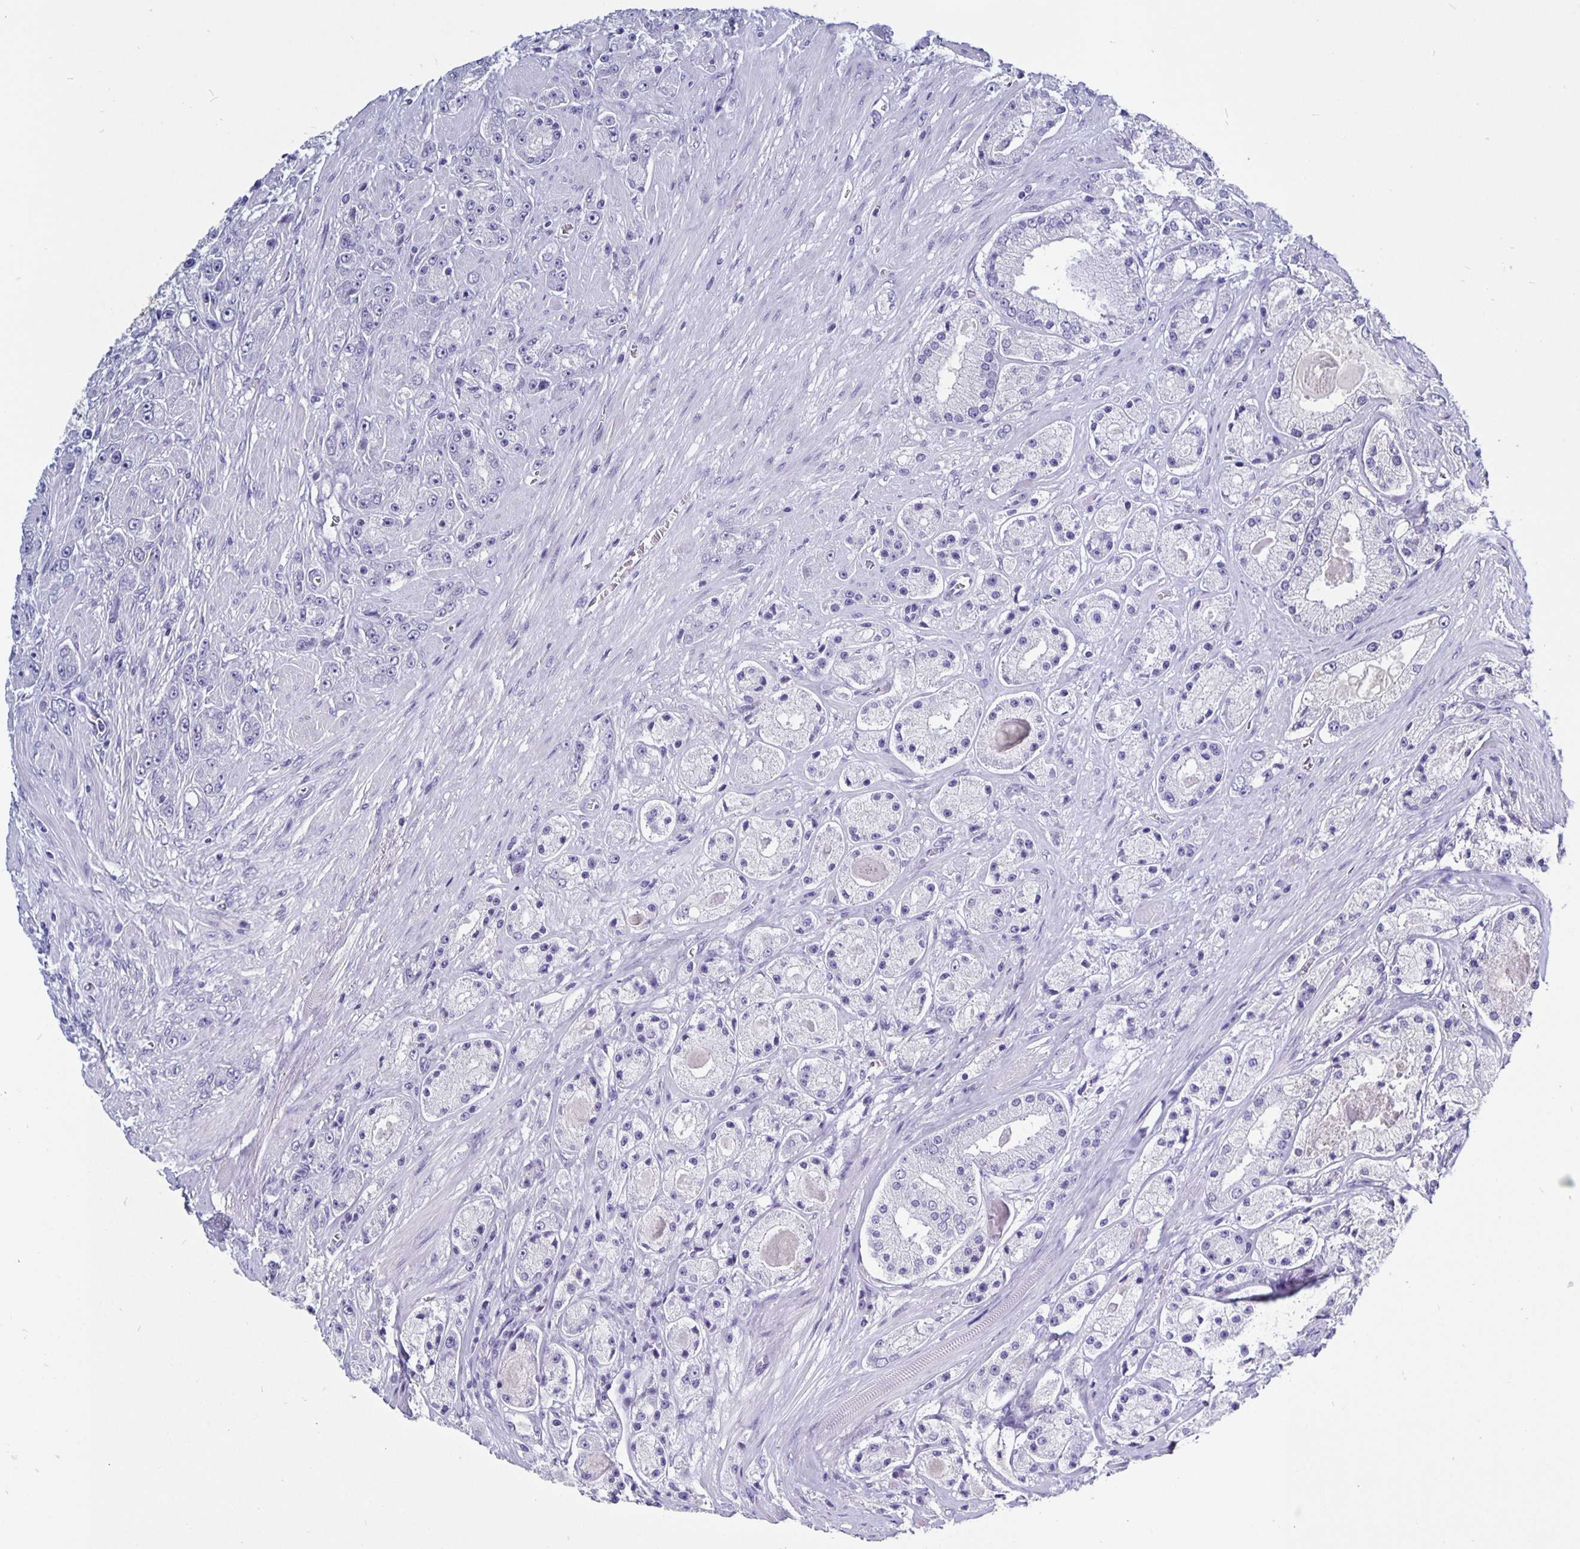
{"staining": {"intensity": "negative", "quantity": "none", "location": "none"}, "tissue": "prostate cancer", "cell_type": "Tumor cells", "image_type": "cancer", "snomed": [{"axis": "morphology", "description": "Adenocarcinoma, High grade"}, {"axis": "topography", "description": "Prostate"}], "caption": "Immunohistochemistry micrograph of human prostate cancer (high-grade adenocarcinoma) stained for a protein (brown), which shows no positivity in tumor cells.", "gene": "ODF3B", "patient": {"sex": "male", "age": 67}}